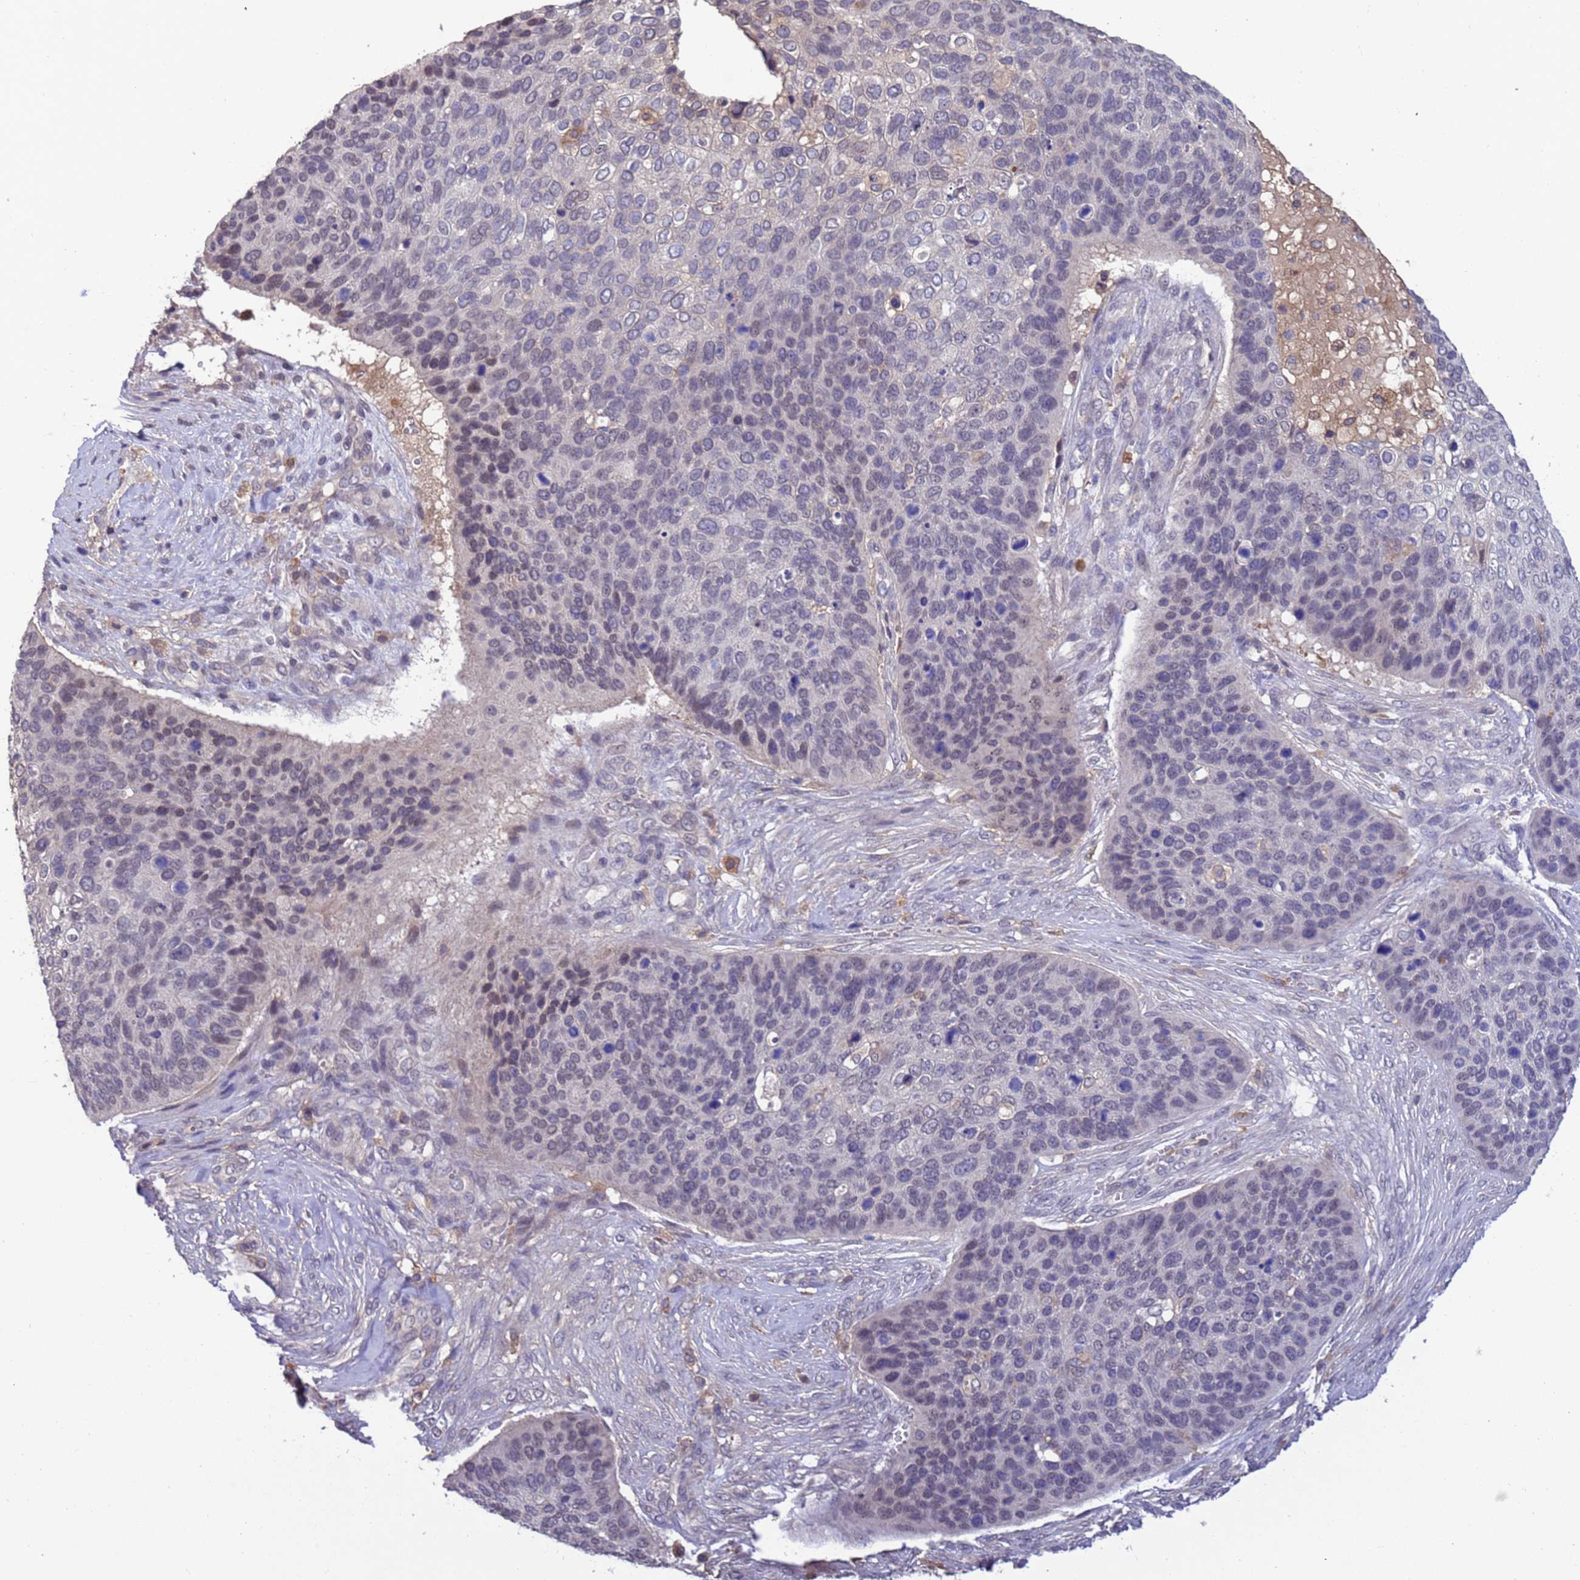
{"staining": {"intensity": "negative", "quantity": "none", "location": "none"}, "tissue": "skin cancer", "cell_type": "Tumor cells", "image_type": "cancer", "snomed": [{"axis": "morphology", "description": "Basal cell carcinoma"}, {"axis": "topography", "description": "Skin"}], "caption": "IHC micrograph of skin basal cell carcinoma stained for a protein (brown), which exhibits no positivity in tumor cells.", "gene": "AMPD3", "patient": {"sex": "female", "age": 74}}